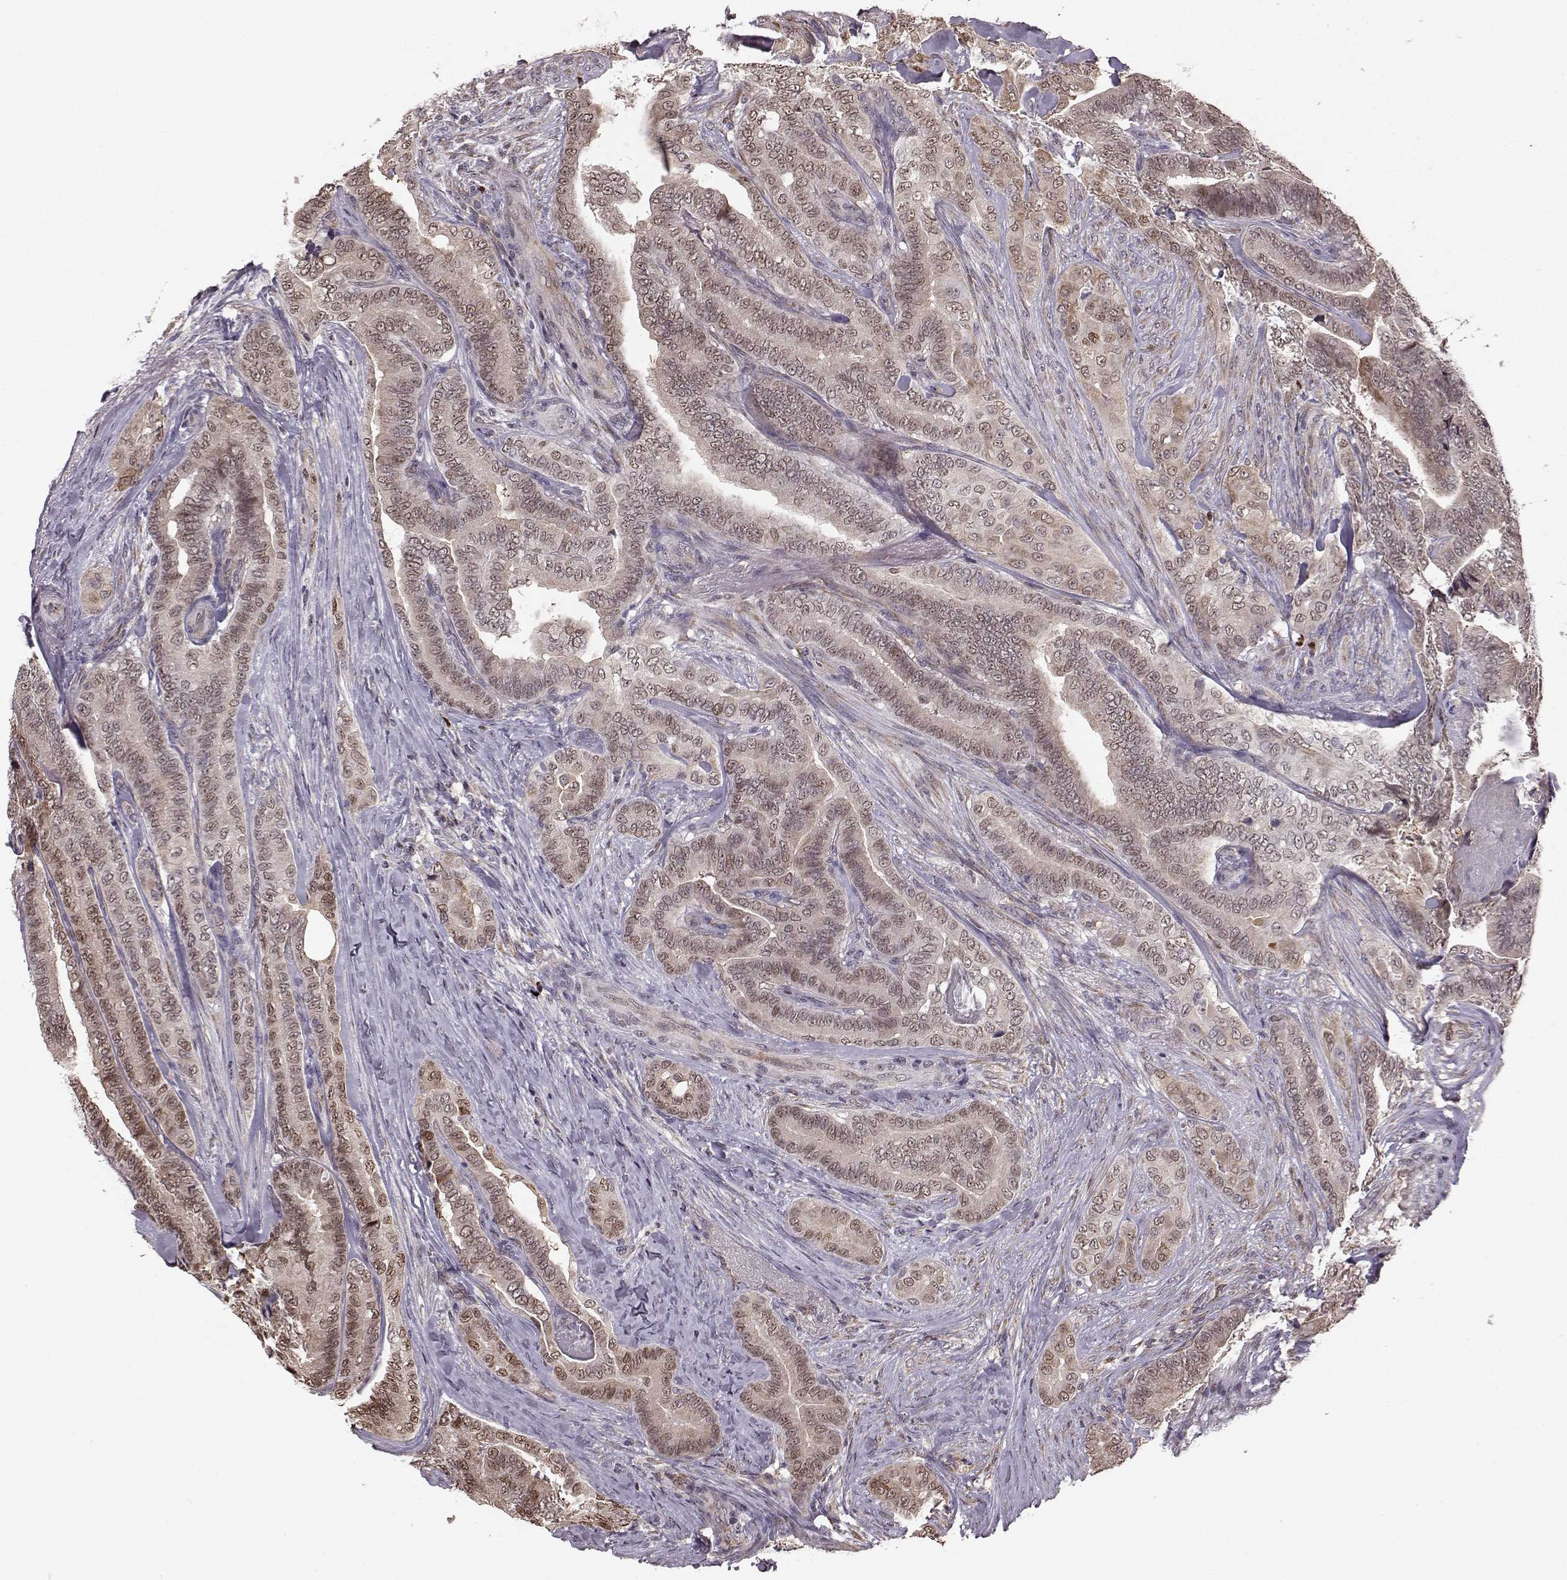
{"staining": {"intensity": "weak", "quantity": ">75%", "location": "cytoplasmic/membranous,nuclear"}, "tissue": "thyroid cancer", "cell_type": "Tumor cells", "image_type": "cancer", "snomed": [{"axis": "morphology", "description": "Papillary adenocarcinoma, NOS"}, {"axis": "topography", "description": "Thyroid gland"}], "caption": "Immunohistochemical staining of human thyroid cancer displays weak cytoplasmic/membranous and nuclear protein expression in approximately >75% of tumor cells.", "gene": "KLF6", "patient": {"sex": "male", "age": 61}}